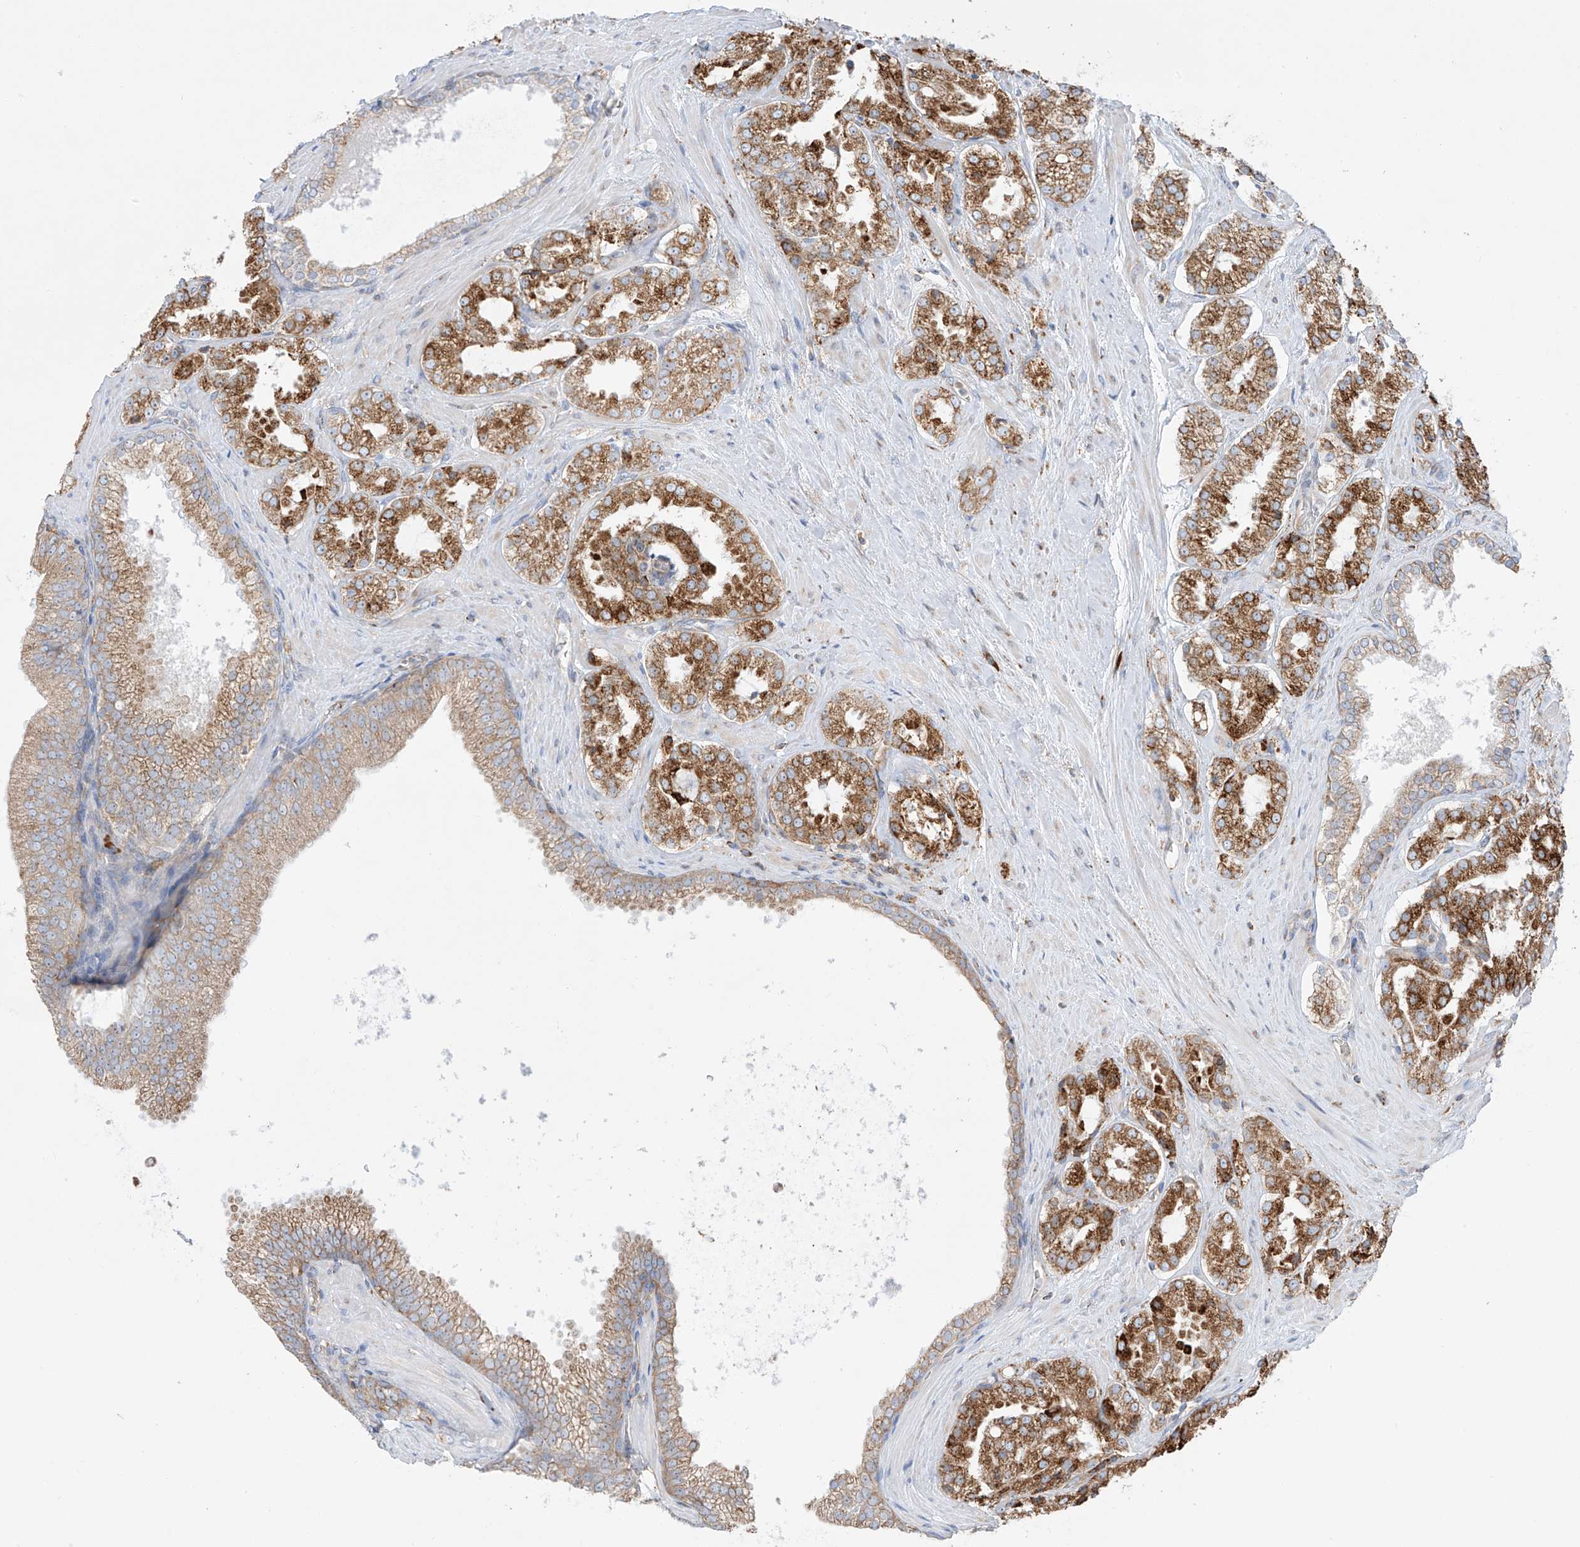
{"staining": {"intensity": "moderate", "quantity": ">75%", "location": "cytoplasmic/membranous"}, "tissue": "prostate cancer", "cell_type": "Tumor cells", "image_type": "cancer", "snomed": [{"axis": "morphology", "description": "Adenocarcinoma, High grade"}, {"axis": "topography", "description": "Prostate"}], "caption": "DAB (3,3'-diaminobenzidine) immunohistochemical staining of high-grade adenocarcinoma (prostate) displays moderate cytoplasmic/membranous protein staining in about >75% of tumor cells.", "gene": "MX1", "patient": {"sex": "male", "age": 73}}